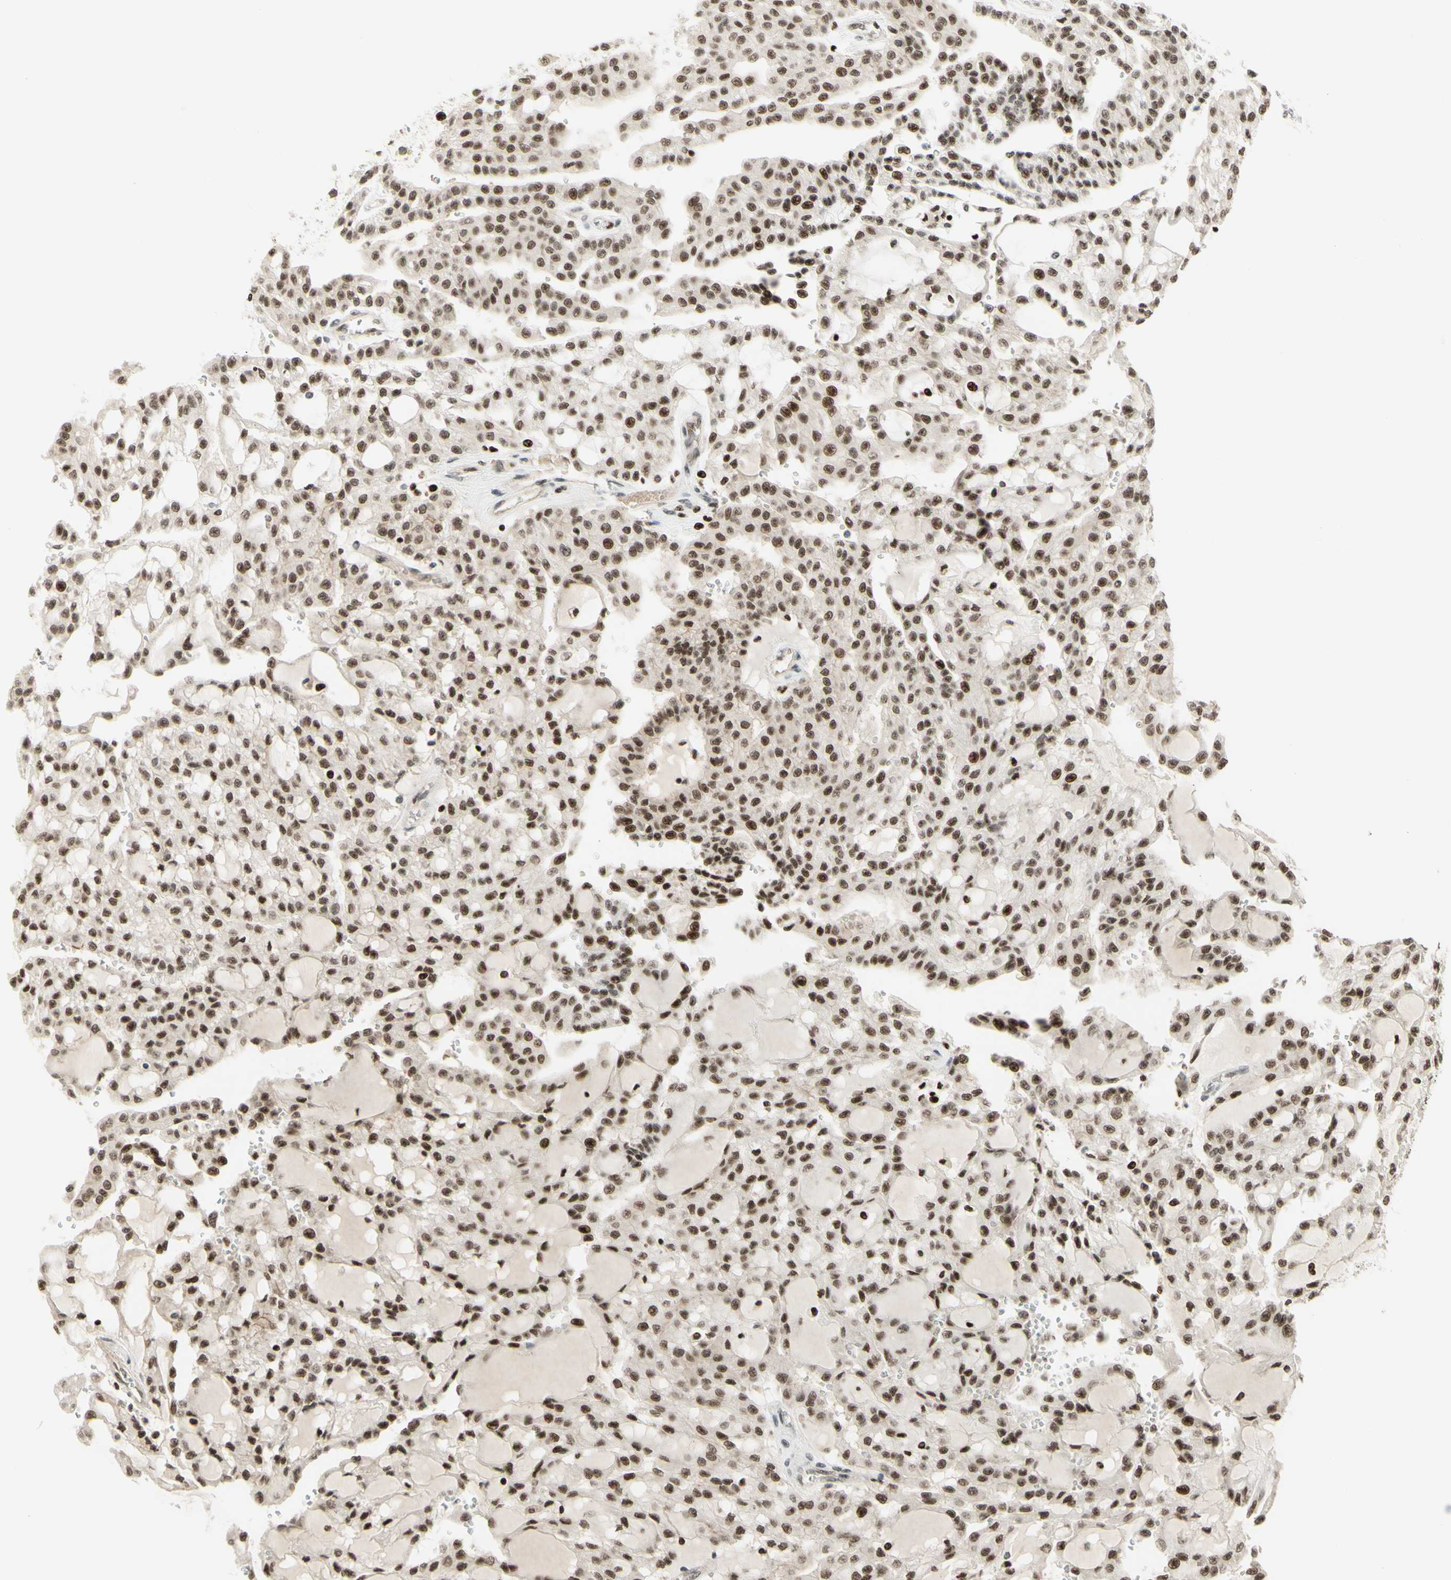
{"staining": {"intensity": "moderate", "quantity": ">75%", "location": "cytoplasmic/membranous,nuclear"}, "tissue": "renal cancer", "cell_type": "Tumor cells", "image_type": "cancer", "snomed": [{"axis": "morphology", "description": "Adenocarcinoma, NOS"}, {"axis": "topography", "description": "Kidney"}], "caption": "There is medium levels of moderate cytoplasmic/membranous and nuclear expression in tumor cells of renal cancer, as demonstrated by immunohistochemical staining (brown color).", "gene": "CDKL5", "patient": {"sex": "male", "age": 63}}